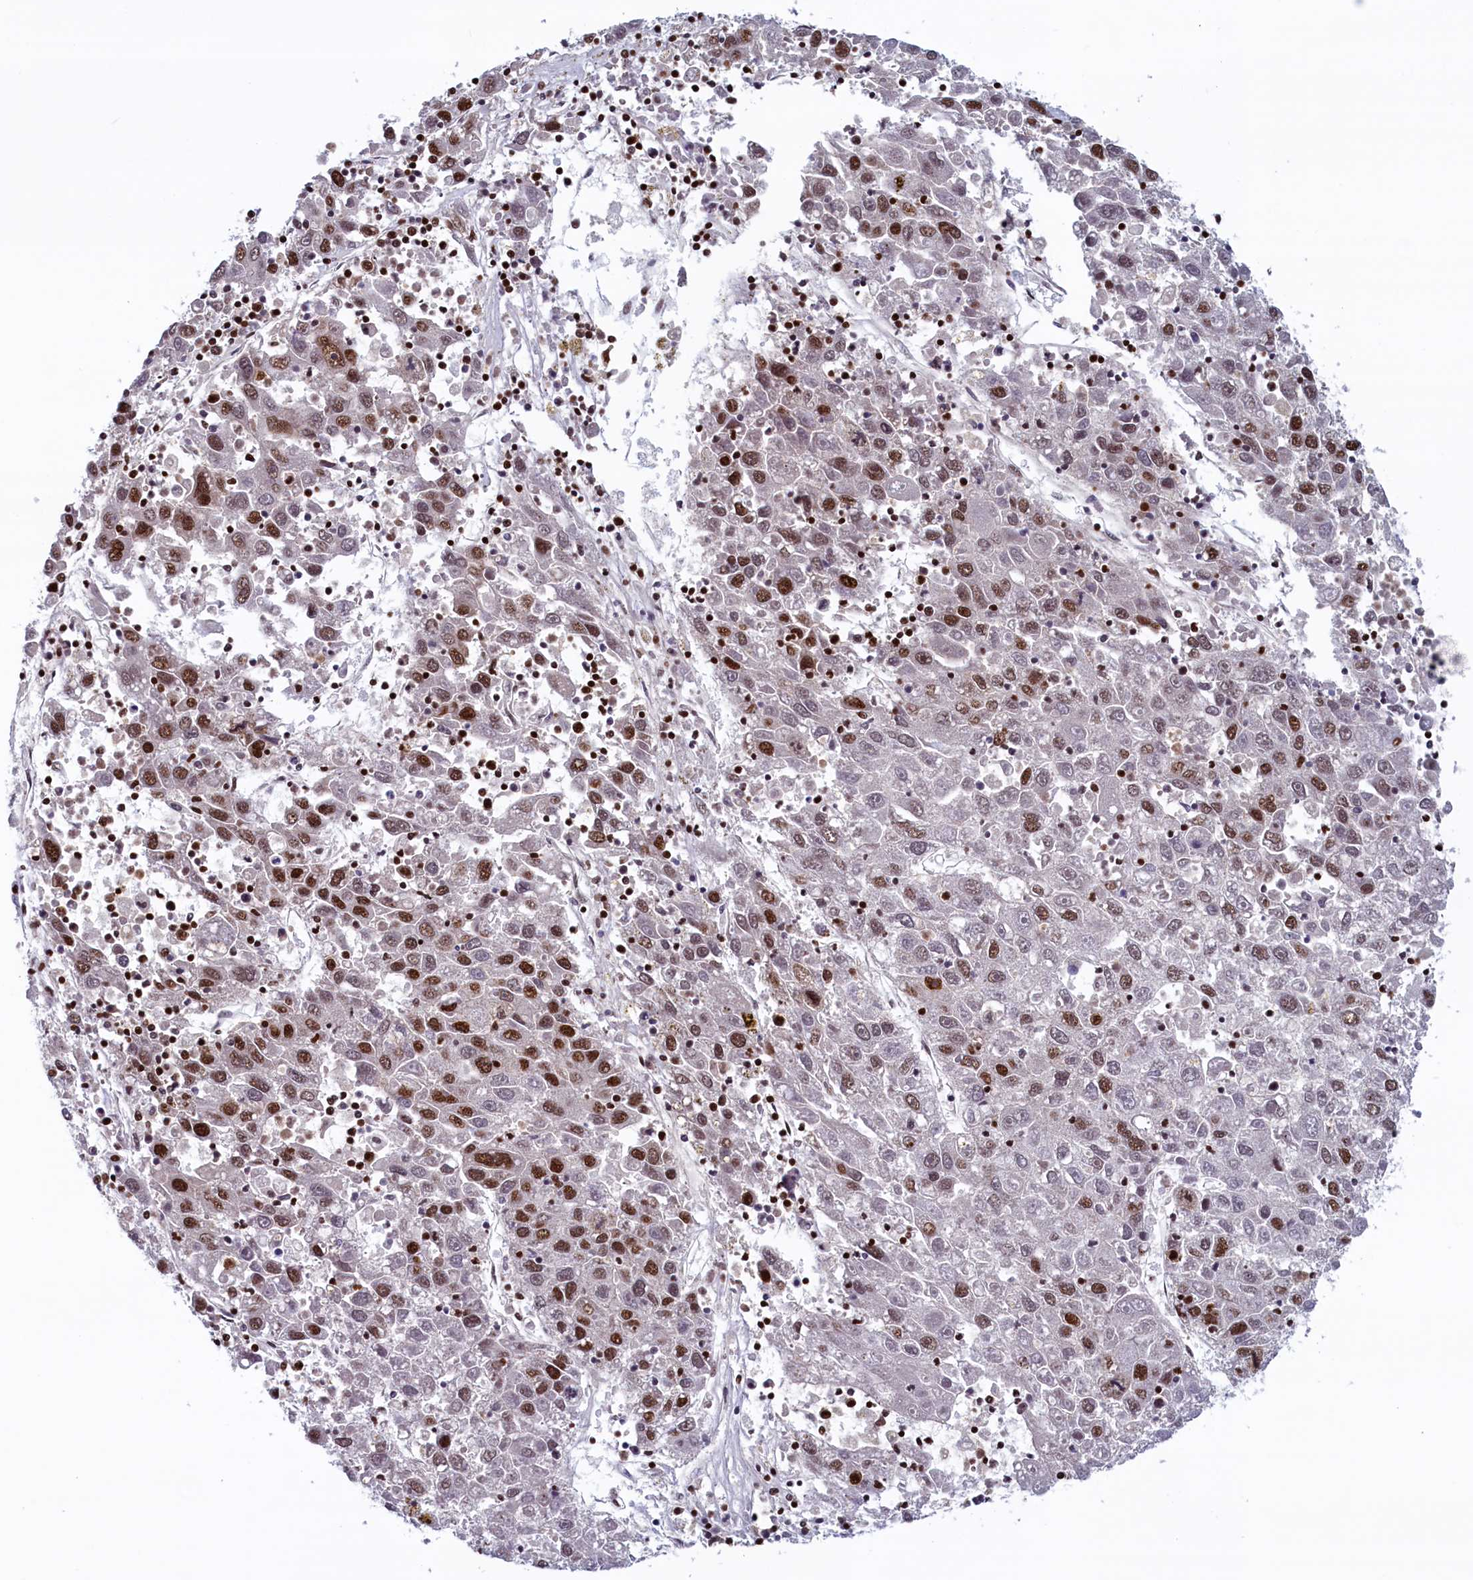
{"staining": {"intensity": "strong", "quantity": "25%-75%", "location": "nuclear"}, "tissue": "liver cancer", "cell_type": "Tumor cells", "image_type": "cancer", "snomed": [{"axis": "morphology", "description": "Carcinoma, Hepatocellular, NOS"}, {"axis": "topography", "description": "Liver"}], "caption": "Immunohistochemical staining of human liver cancer reveals strong nuclear protein expression in about 25%-75% of tumor cells.", "gene": "ZC3H18", "patient": {"sex": "male", "age": 49}}